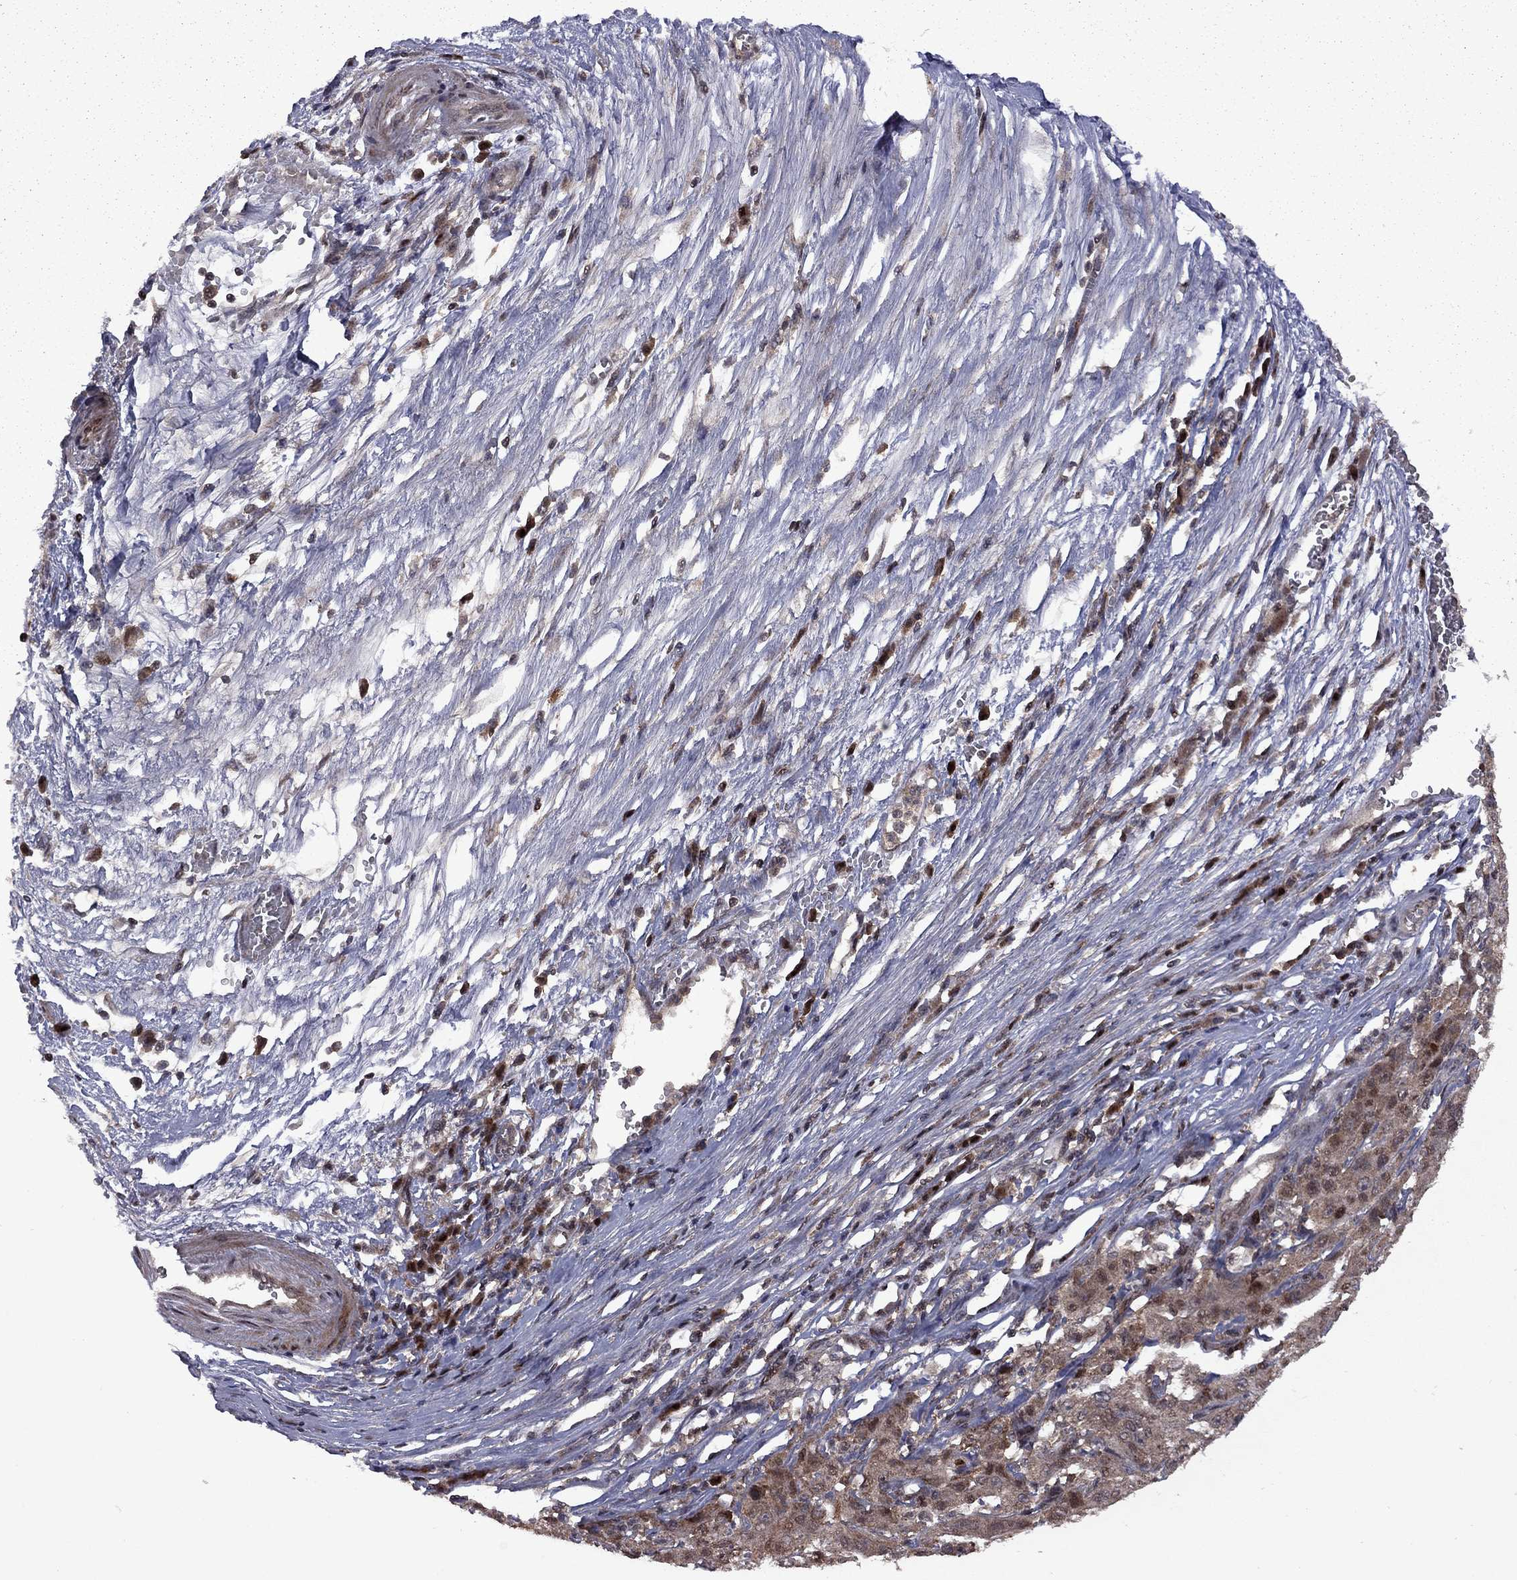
{"staining": {"intensity": "moderate", "quantity": "25%-75%", "location": "cytoplasmic/membranous,nuclear"}, "tissue": "pancreatic cancer", "cell_type": "Tumor cells", "image_type": "cancer", "snomed": [{"axis": "morphology", "description": "Adenocarcinoma, NOS"}, {"axis": "topography", "description": "Pancreas"}], "caption": "The immunohistochemical stain labels moderate cytoplasmic/membranous and nuclear expression in tumor cells of adenocarcinoma (pancreatic) tissue. (brown staining indicates protein expression, while blue staining denotes nuclei).", "gene": "IPP", "patient": {"sex": "male", "age": 63}}